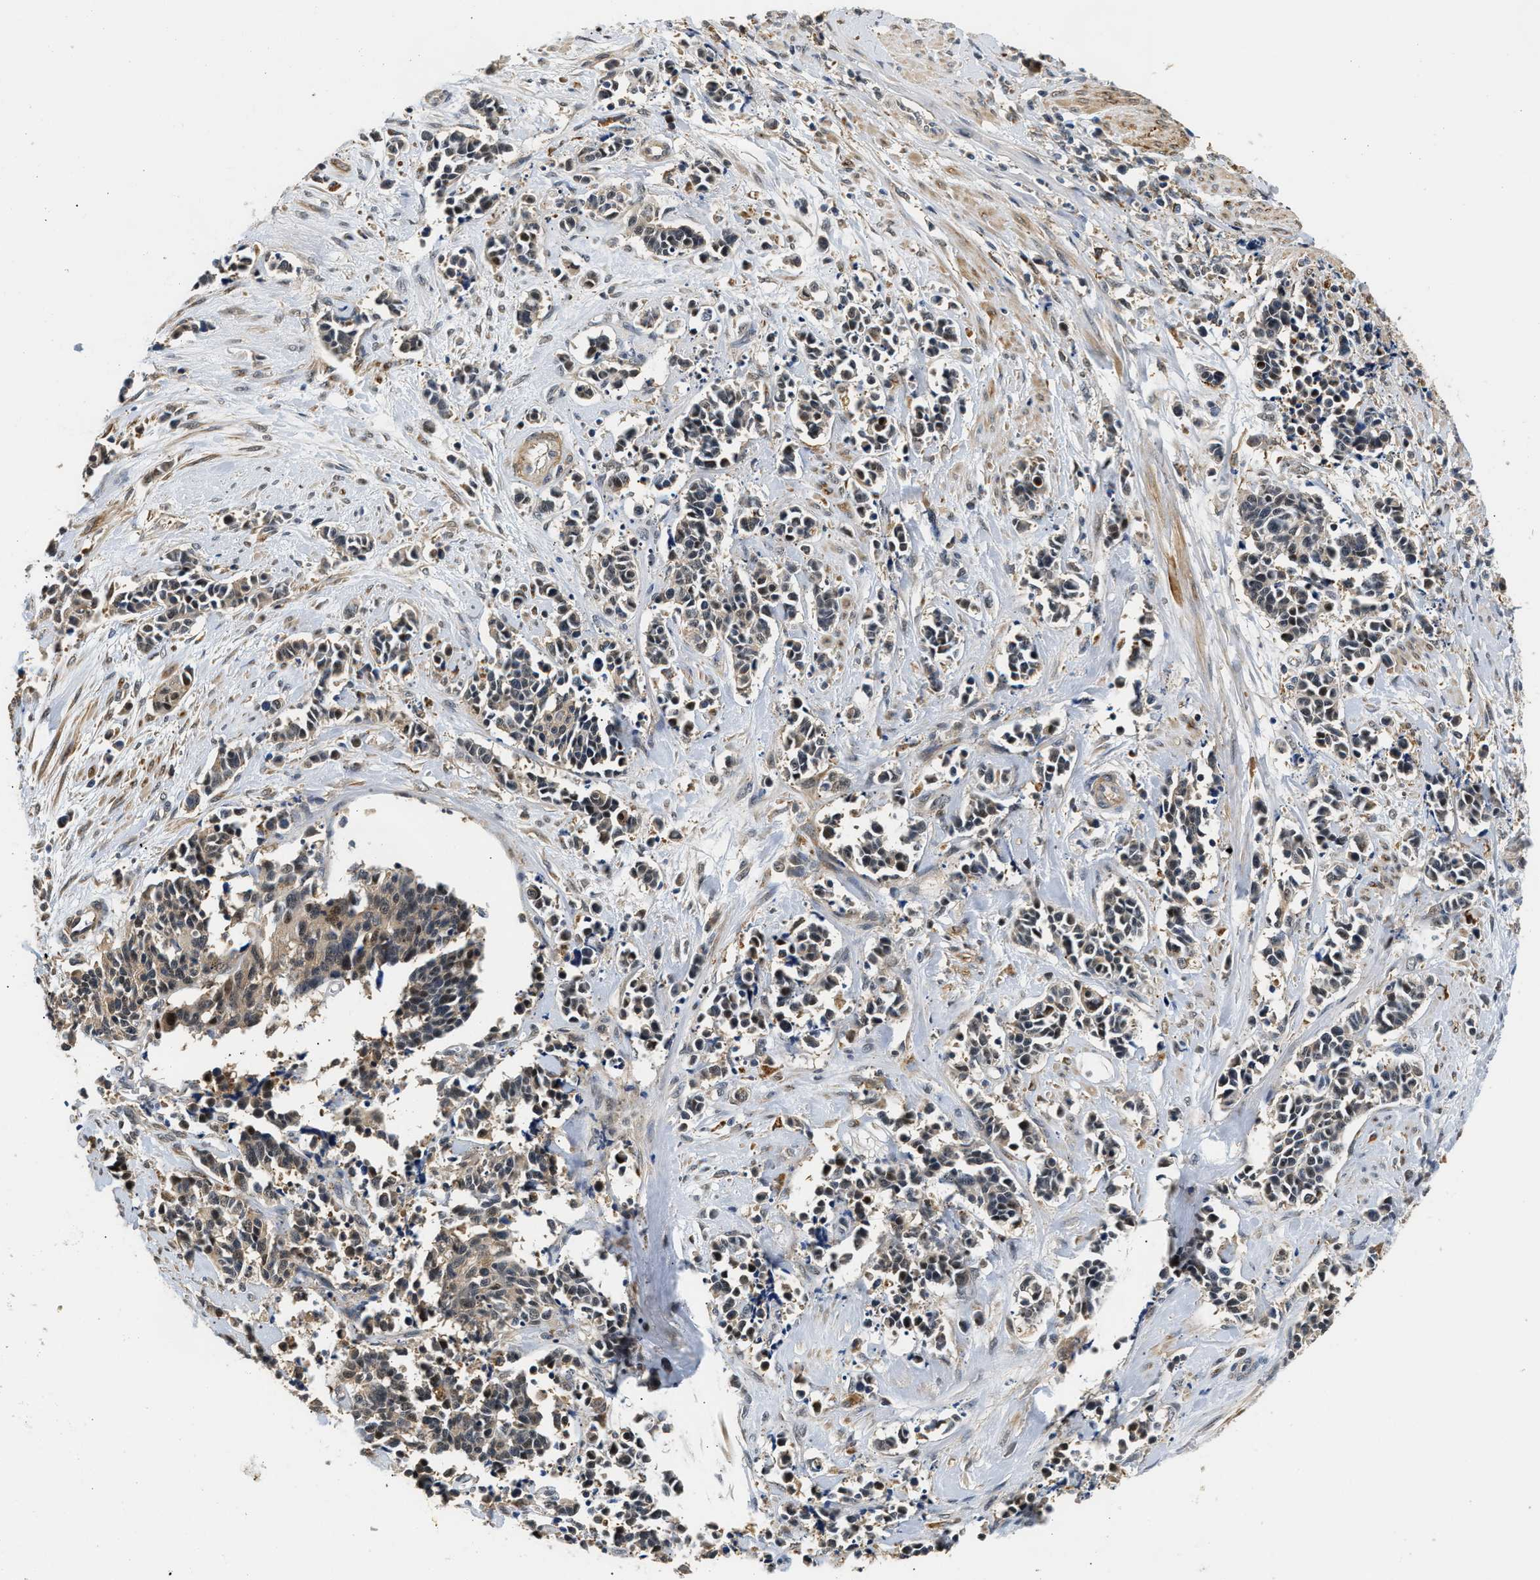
{"staining": {"intensity": "weak", "quantity": "25%-75%", "location": "cytoplasmic/membranous,nuclear"}, "tissue": "cervical cancer", "cell_type": "Tumor cells", "image_type": "cancer", "snomed": [{"axis": "morphology", "description": "Squamous cell carcinoma, NOS"}, {"axis": "topography", "description": "Cervix"}], "caption": "Cervical cancer stained for a protein (brown) displays weak cytoplasmic/membranous and nuclear positive staining in about 25%-75% of tumor cells.", "gene": "LARP6", "patient": {"sex": "female", "age": 35}}